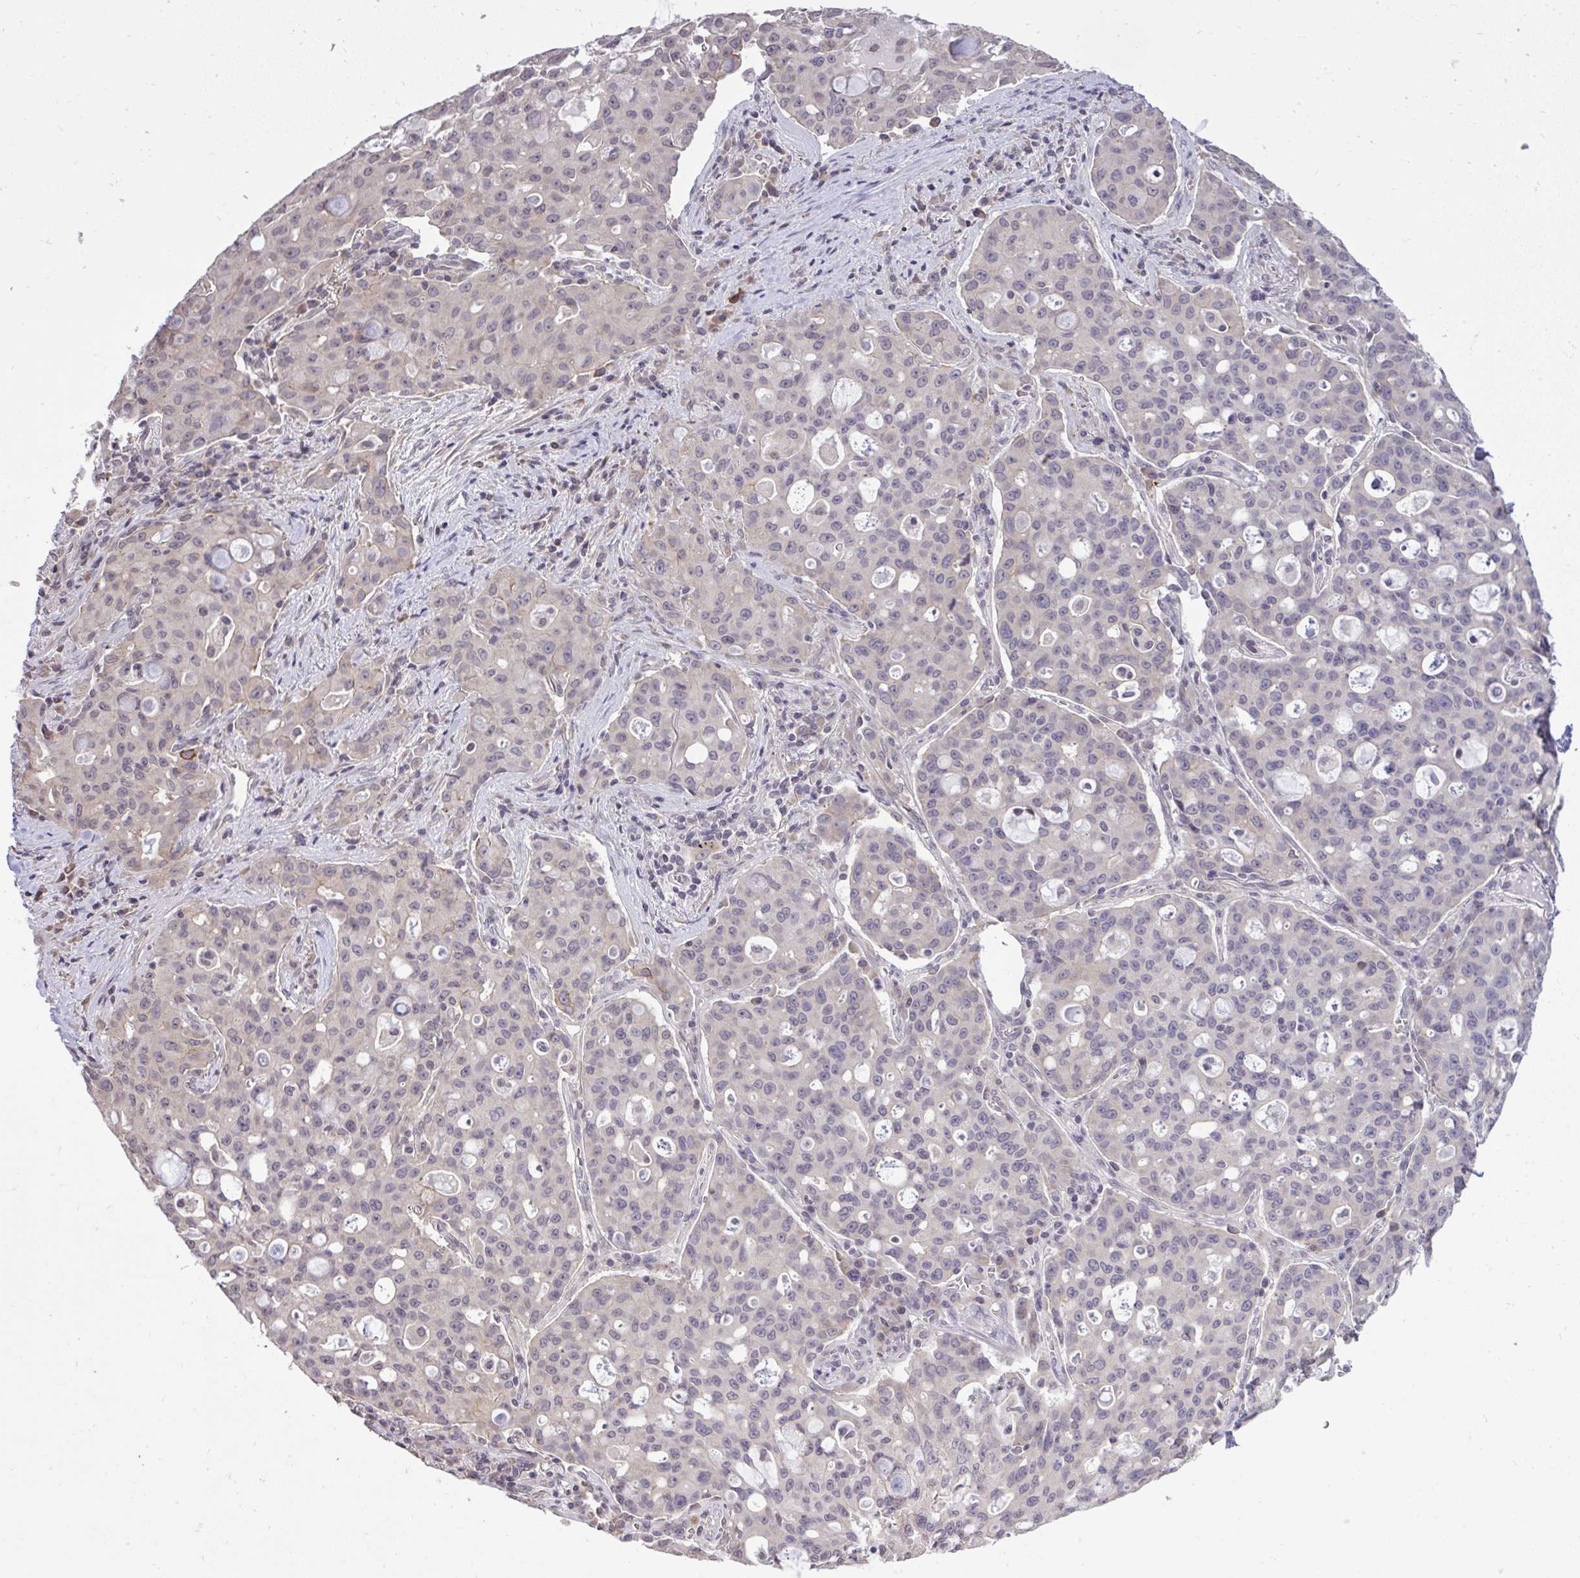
{"staining": {"intensity": "negative", "quantity": "none", "location": "none"}, "tissue": "lung cancer", "cell_type": "Tumor cells", "image_type": "cancer", "snomed": [{"axis": "morphology", "description": "Adenocarcinoma, NOS"}, {"axis": "topography", "description": "Lung"}], "caption": "Immunohistochemistry micrograph of neoplastic tissue: lung cancer stained with DAB (3,3'-diaminobenzidine) shows no significant protein staining in tumor cells.", "gene": "CYP20A1", "patient": {"sex": "female", "age": 44}}